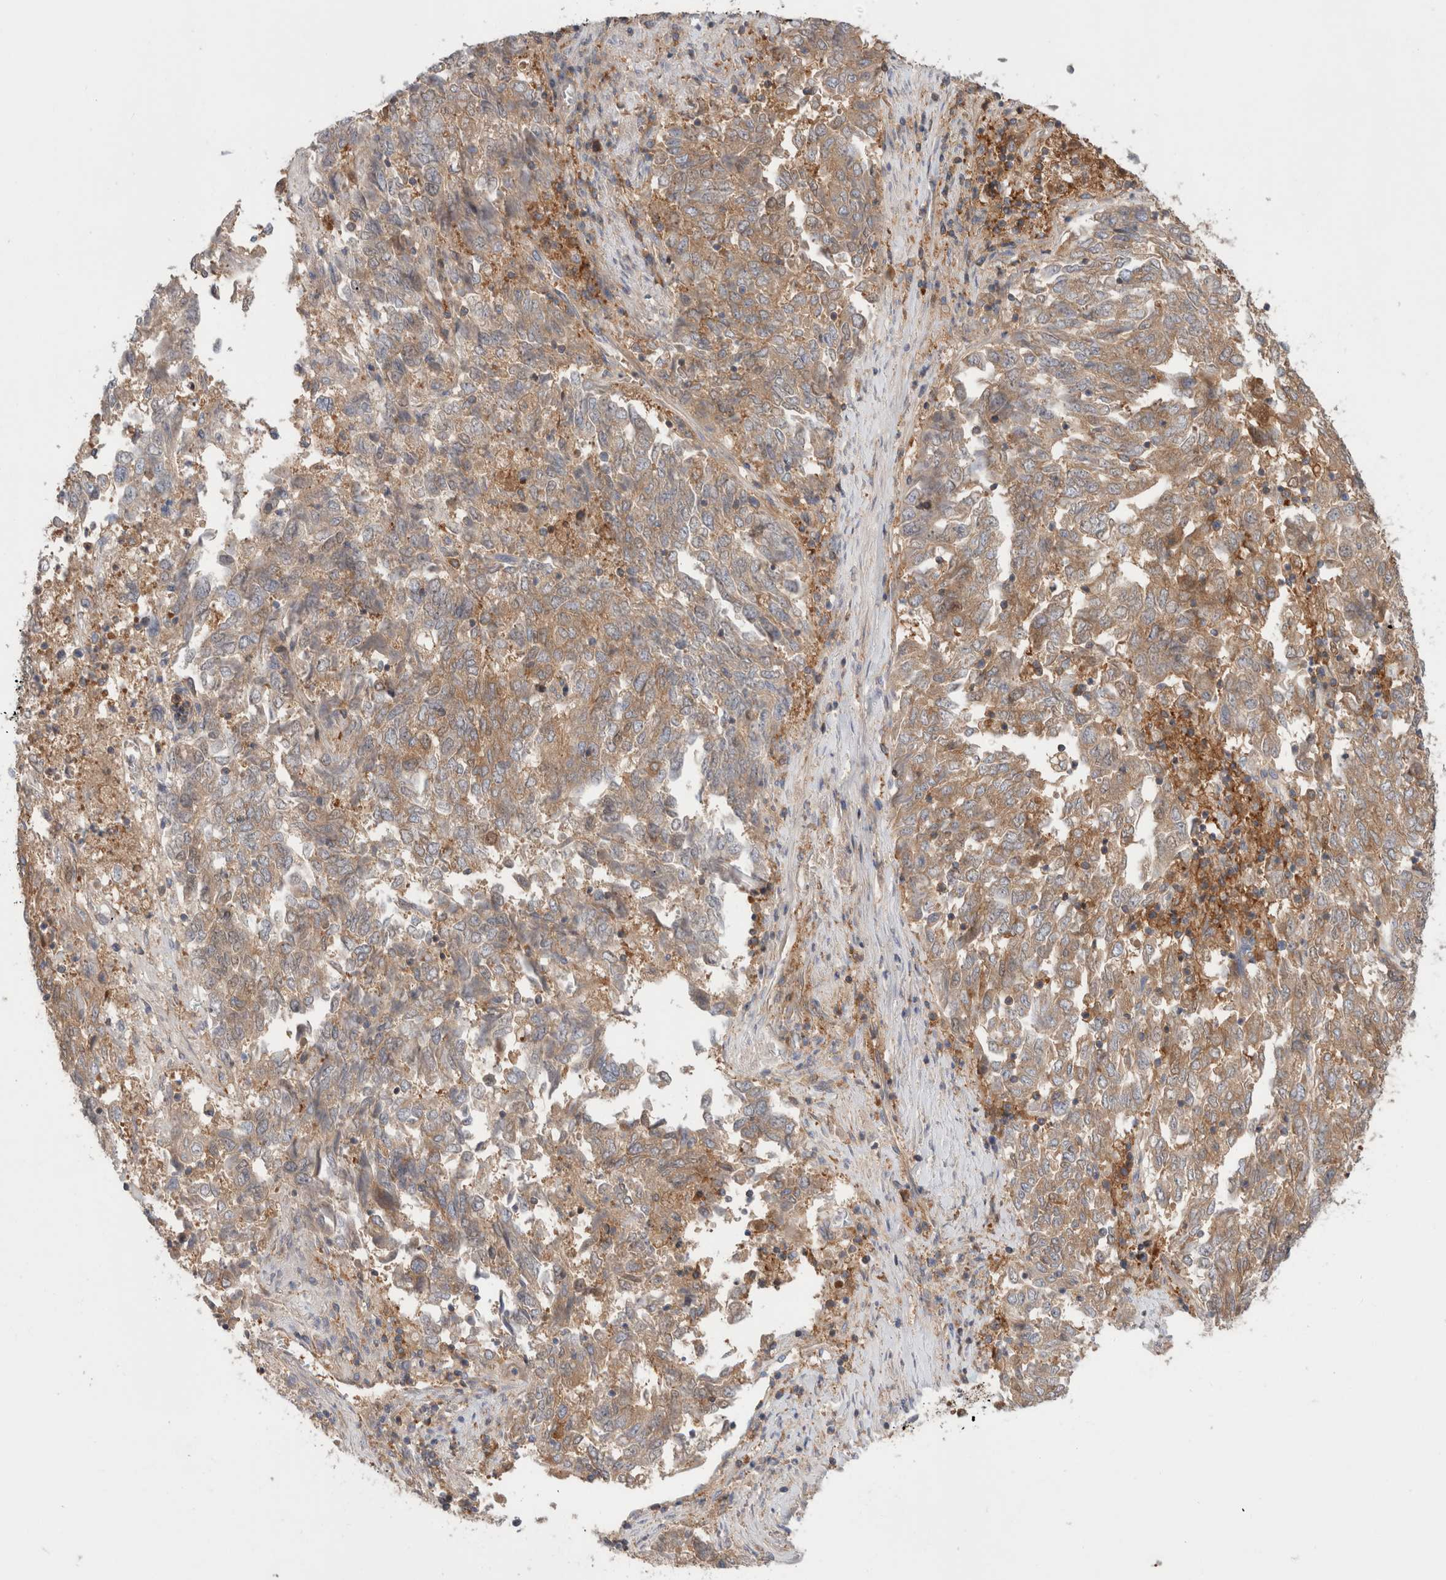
{"staining": {"intensity": "weak", "quantity": ">75%", "location": "cytoplasmic/membranous"}, "tissue": "endometrial cancer", "cell_type": "Tumor cells", "image_type": "cancer", "snomed": [{"axis": "morphology", "description": "Adenocarcinoma, NOS"}, {"axis": "topography", "description": "Endometrium"}], "caption": "A brown stain labels weak cytoplasmic/membranous positivity of a protein in endometrial cancer tumor cells.", "gene": "KLHL14", "patient": {"sex": "female", "age": 80}}